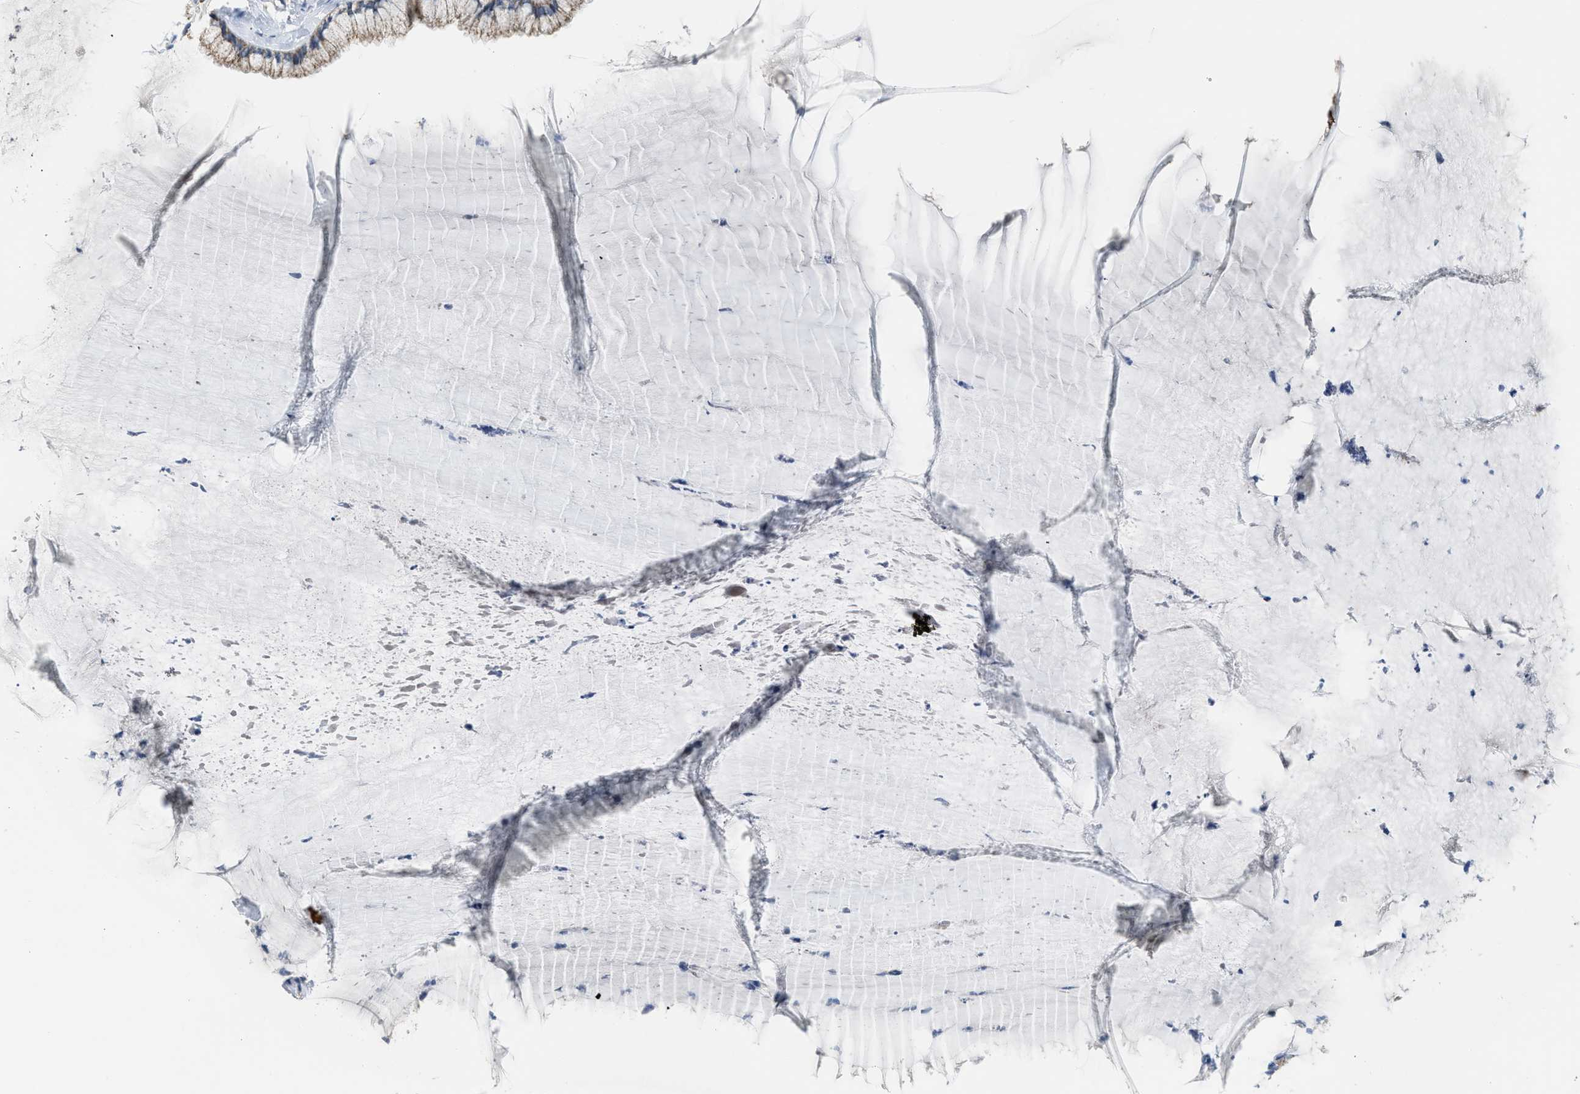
{"staining": {"intensity": "moderate", "quantity": "25%-75%", "location": "cytoplasmic/membranous"}, "tissue": "cervix", "cell_type": "Glandular cells", "image_type": "normal", "snomed": [{"axis": "morphology", "description": "Normal tissue, NOS"}, {"axis": "topography", "description": "Cervix"}], "caption": "Glandular cells display medium levels of moderate cytoplasmic/membranous staining in about 25%-75% of cells in benign cervix.", "gene": "GOT2", "patient": {"sex": "female", "age": 77}}